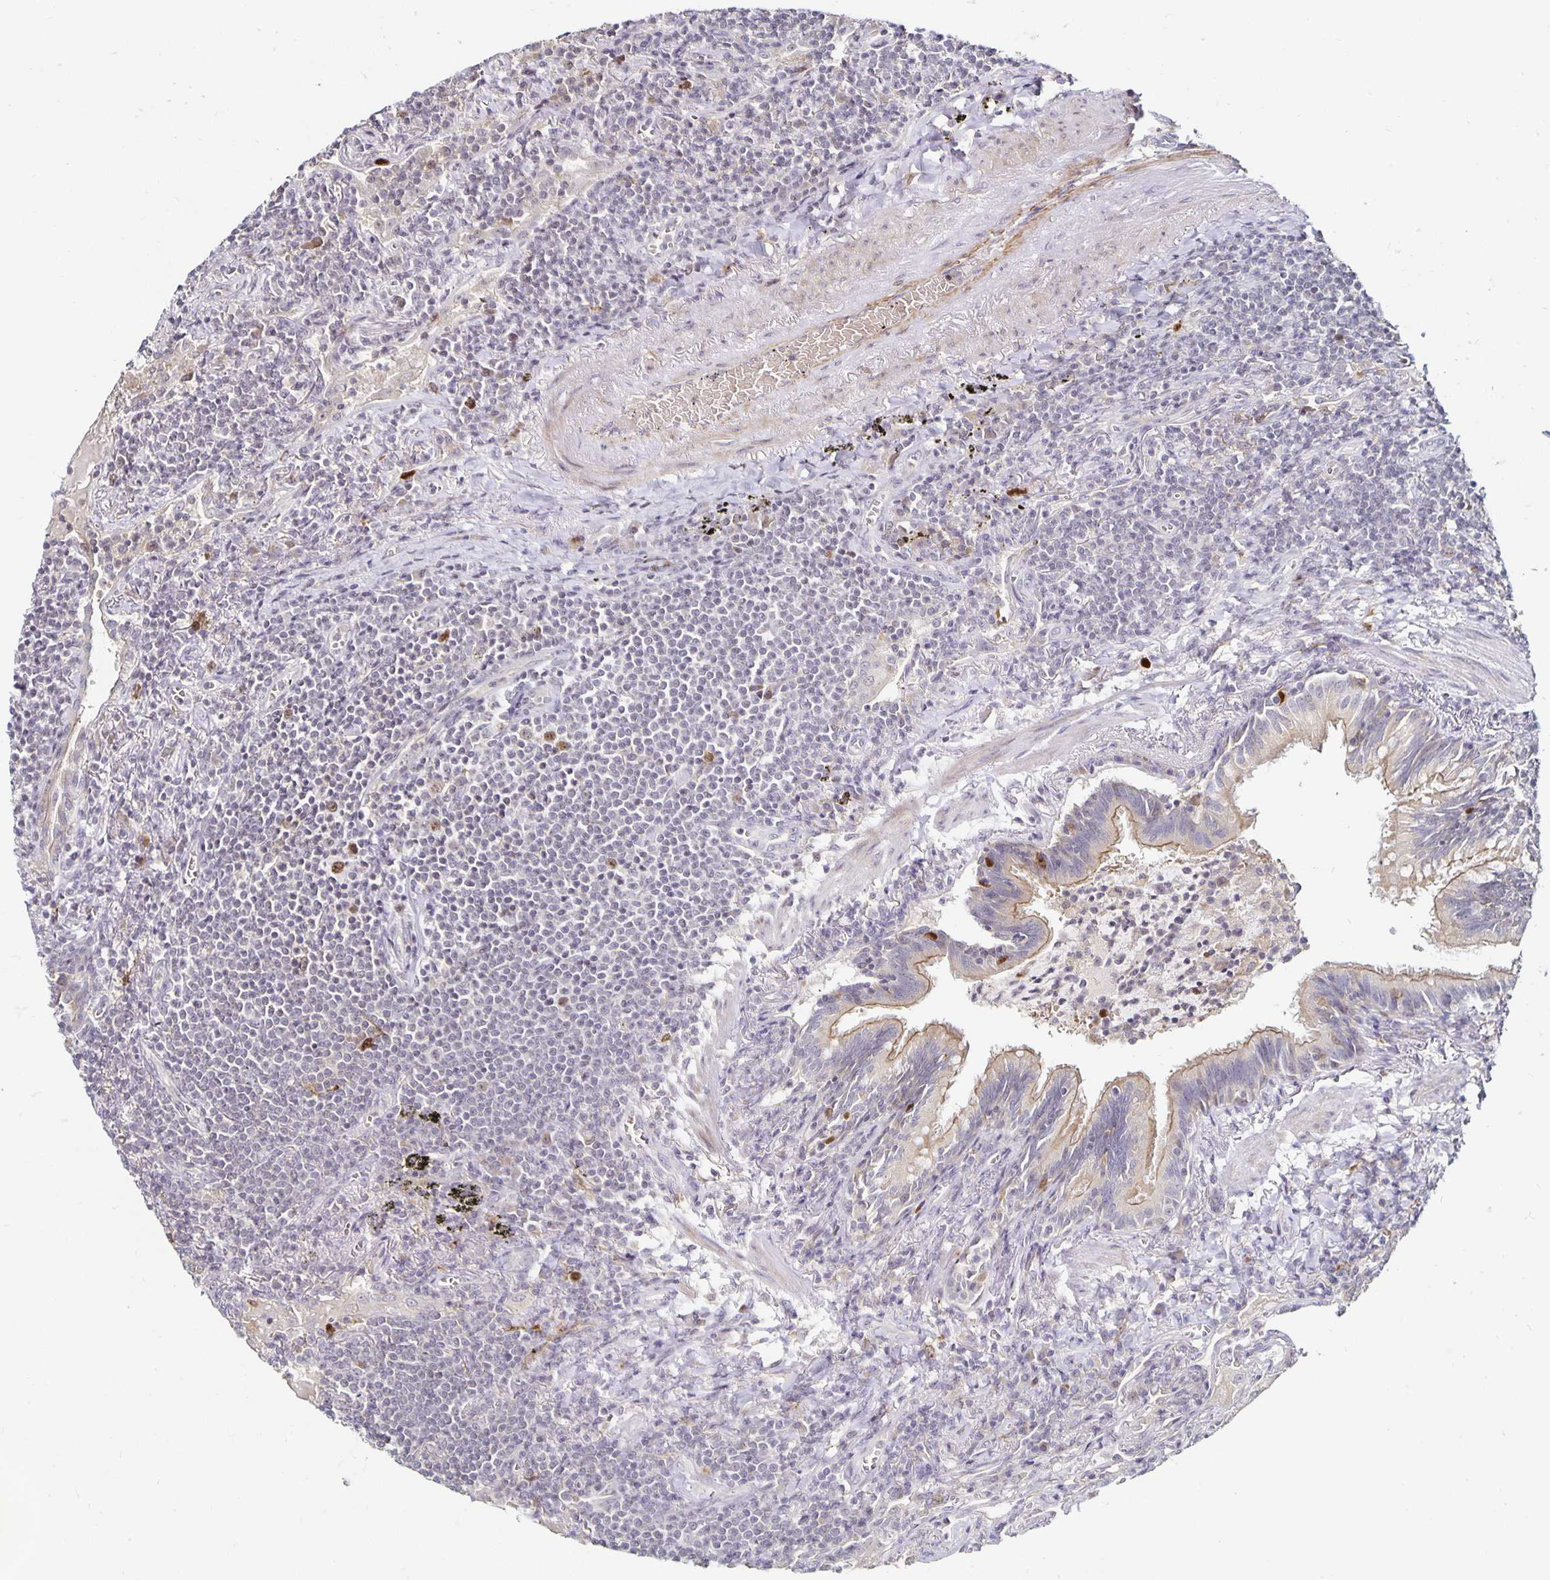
{"staining": {"intensity": "negative", "quantity": "none", "location": "none"}, "tissue": "lymphoma", "cell_type": "Tumor cells", "image_type": "cancer", "snomed": [{"axis": "morphology", "description": "Malignant lymphoma, non-Hodgkin's type, Low grade"}, {"axis": "topography", "description": "Lung"}], "caption": "This image is of low-grade malignant lymphoma, non-Hodgkin's type stained with immunohistochemistry to label a protein in brown with the nuclei are counter-stained blue. There is no expression in tumor cells. (DAB immunohistochemistry visualized using brightfield microscopy, high magnification).", "gene": "ANLN", "patient": {"sex": "female", "age": 71}}